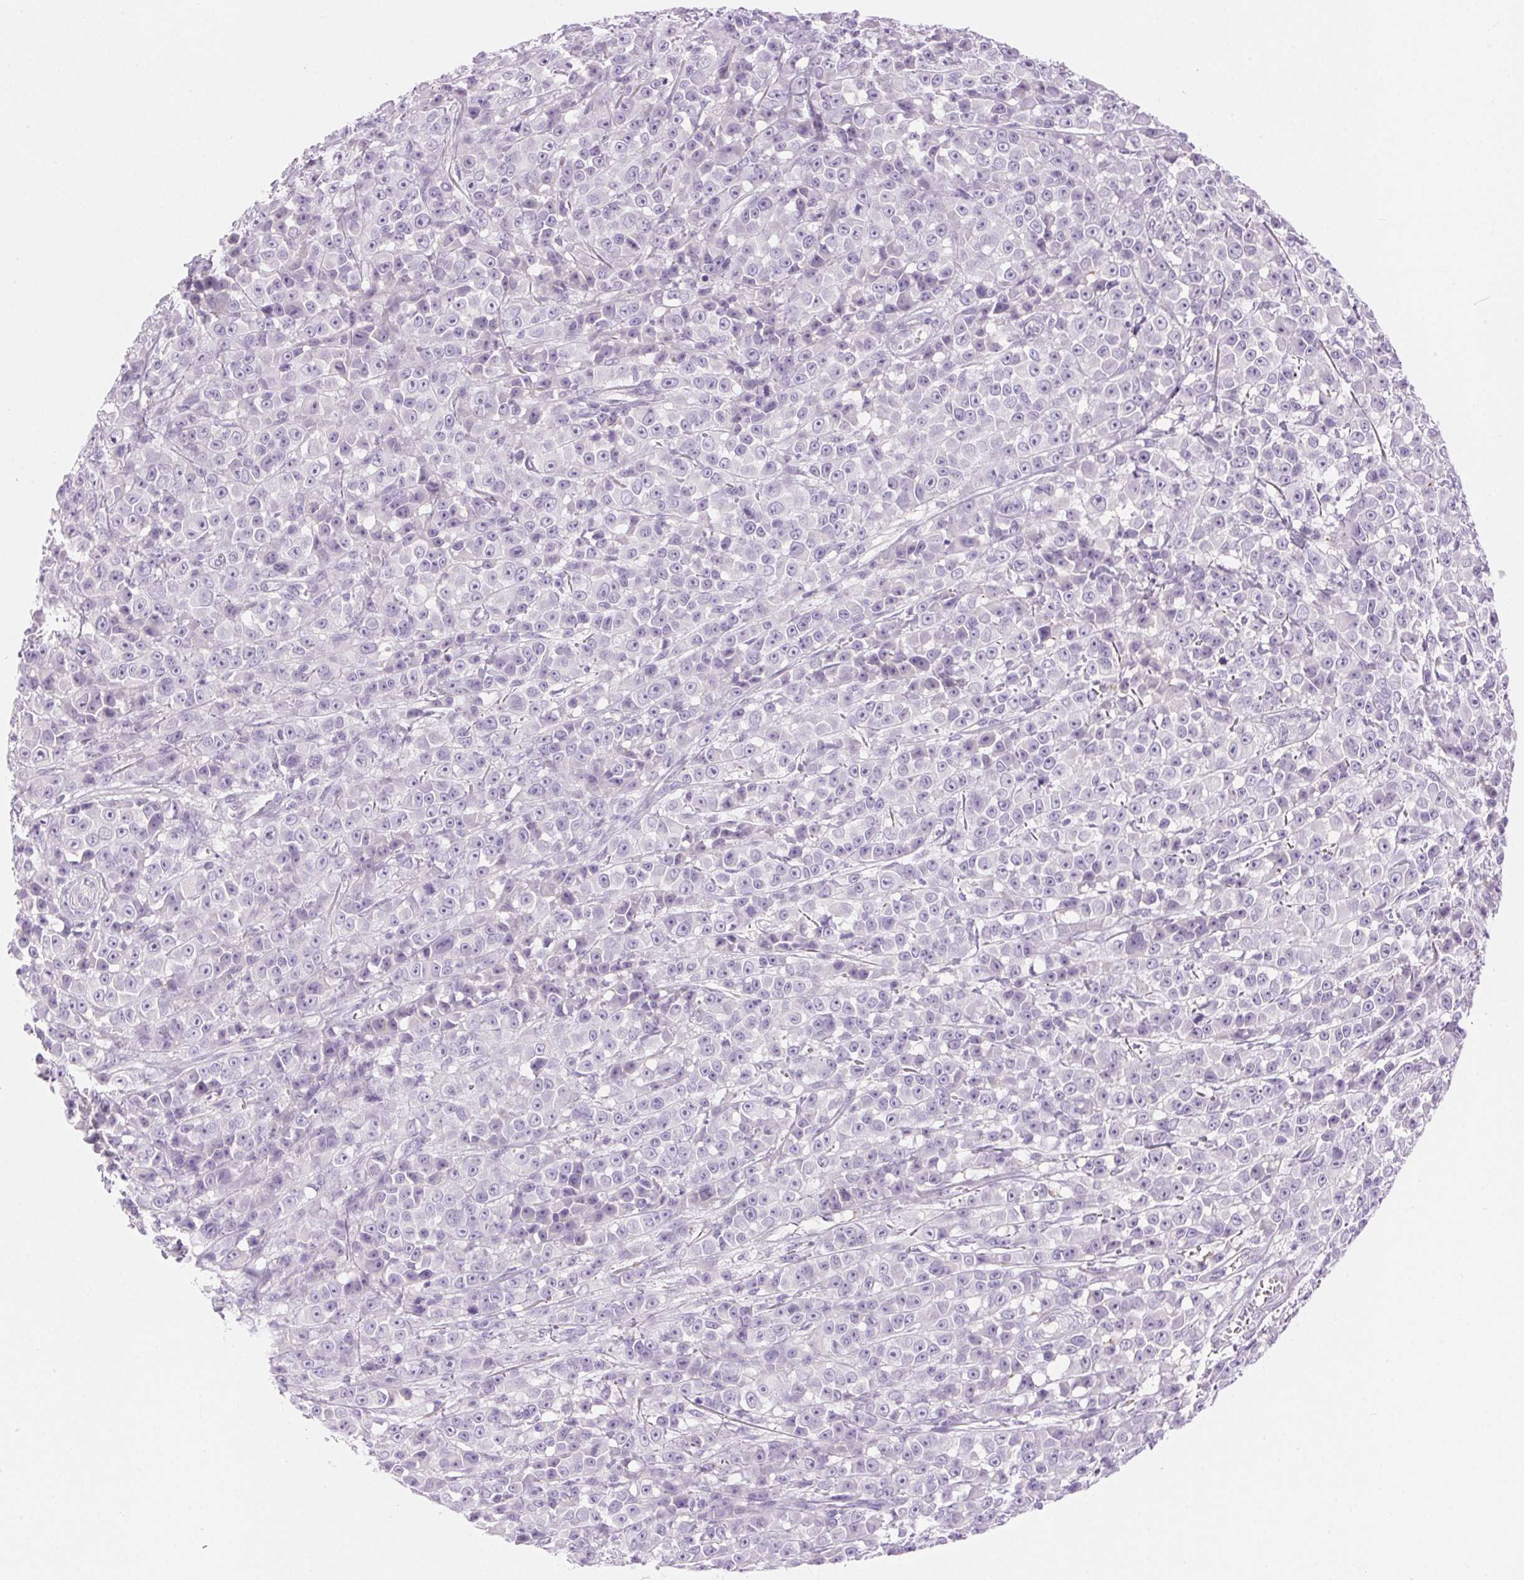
{"staining": {"intensity": "negative", "quantity": "none", "location": "none"}, "tissue": "melanoma", "cell_type": "Tumor cells", "image_type": "cancer", "snomed": [{"axis": "morphology", "description": "Malignant melanoma, NOS"}, {"axis": "topography", "description": "Skin"}, {"axis": "topography", "description": "Skin of back"}], "caption": "The immunohistochemistry histopathology image has no significant expression in tumor cells of malignant melanoma tissue. Brightfield microscopy of IHC stained with DAB (brown) and hematoxylin (blue), captured at high magnification.", "gene": "CLDN16", "patient": {"sex": "male", "age": 91}}